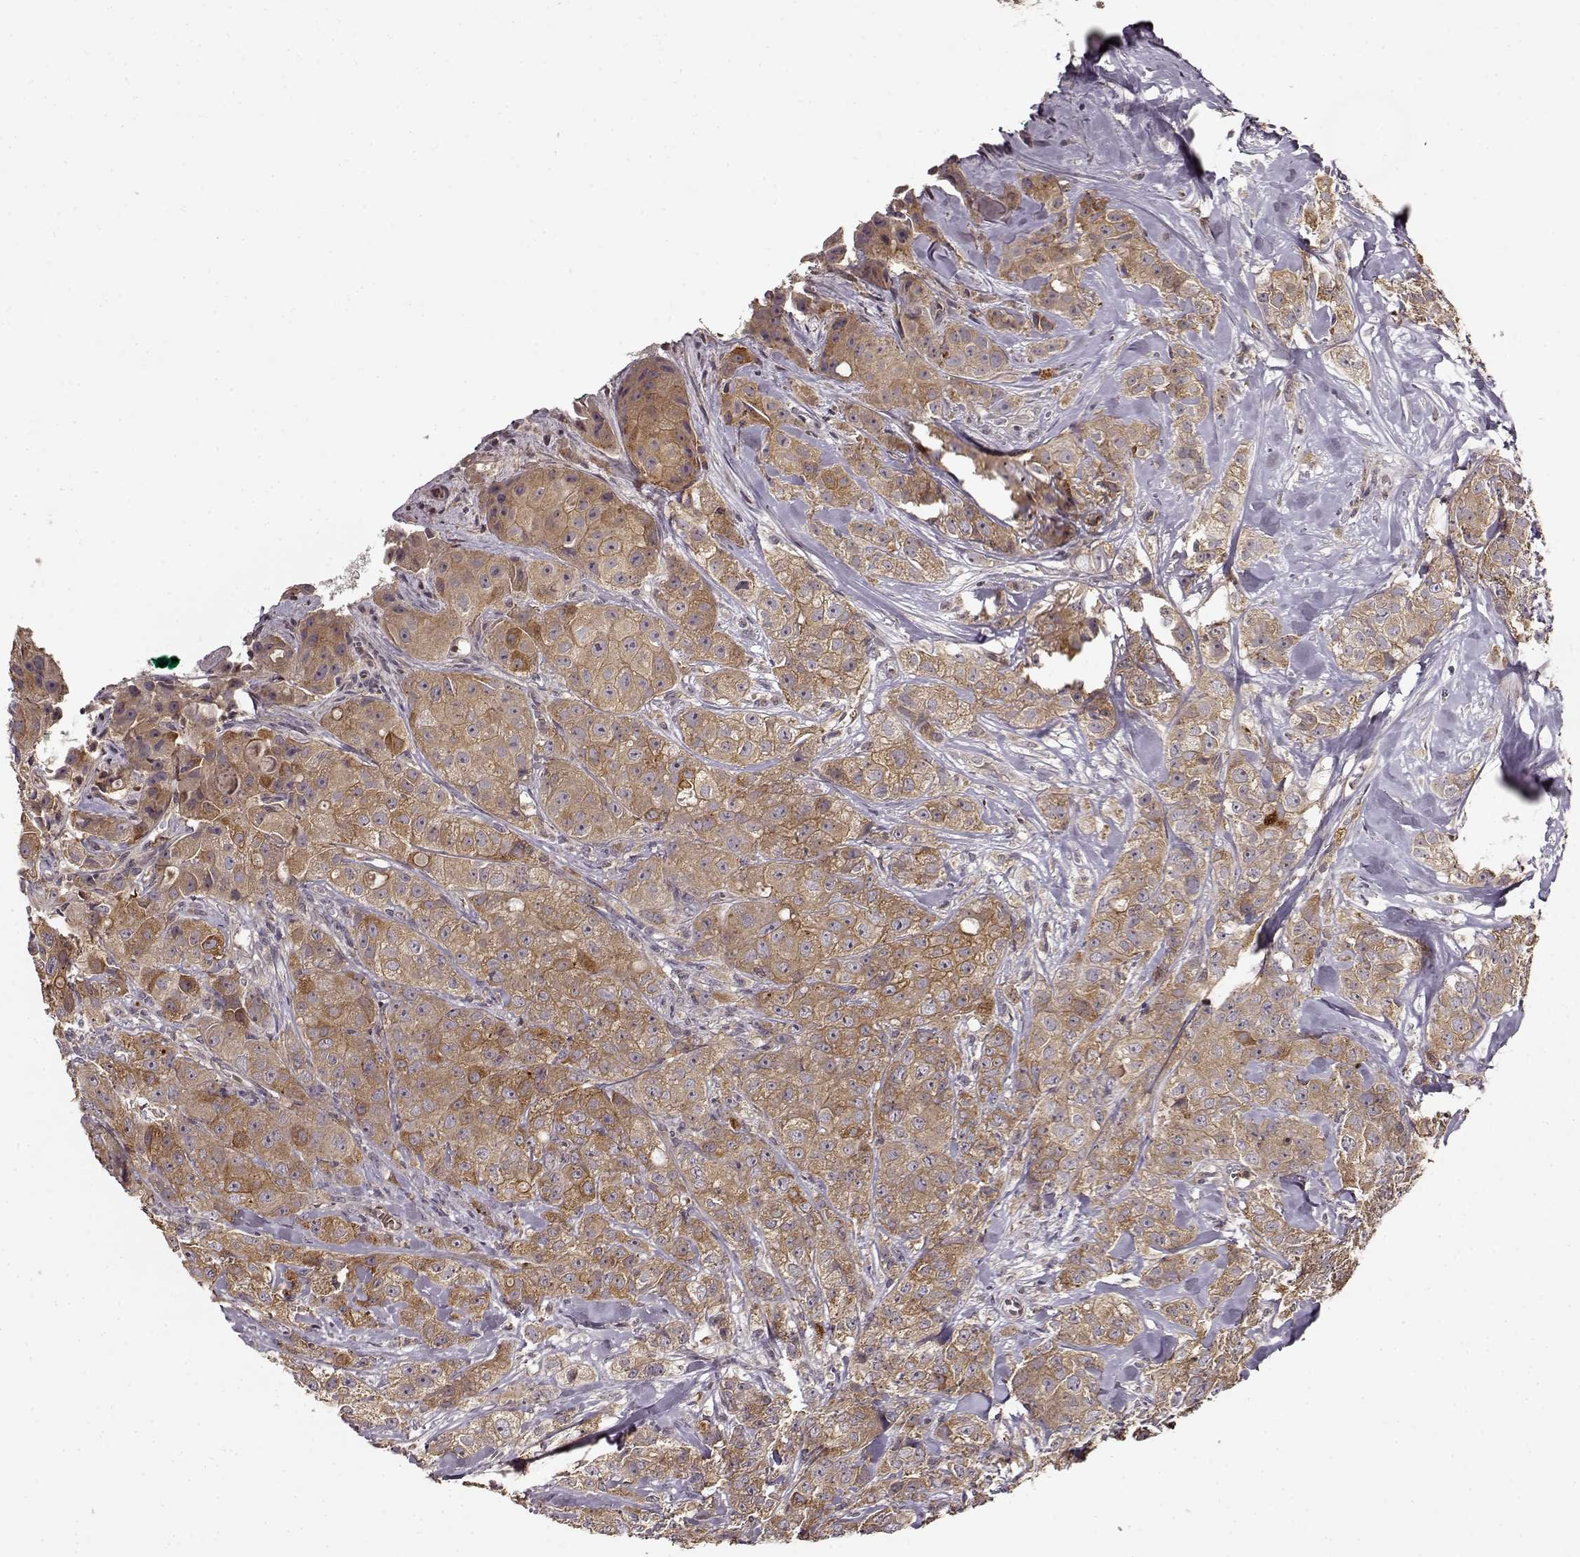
{"staining": {"intensity": "moderate", "quantity": ">75%", "location": "cytoplasmic/membranous"}, "tissue": "breast cancer", "cell_type": "Tumor cells", "image_type": "cancer", "snomed": [{"axis": "morphology", "description": "Duct carcinoma"}, {"axis": "topography", "description": "Breast"}], "caption": "This micrograph shows immunohistochemistry (IHC) staining of human breast cancer, with medium moderate cytoplasmic/membranous expression in approximately >75% of tumor cells.", "gene": "IFRD2", "patient": {"sex": "female", "age": 43}}